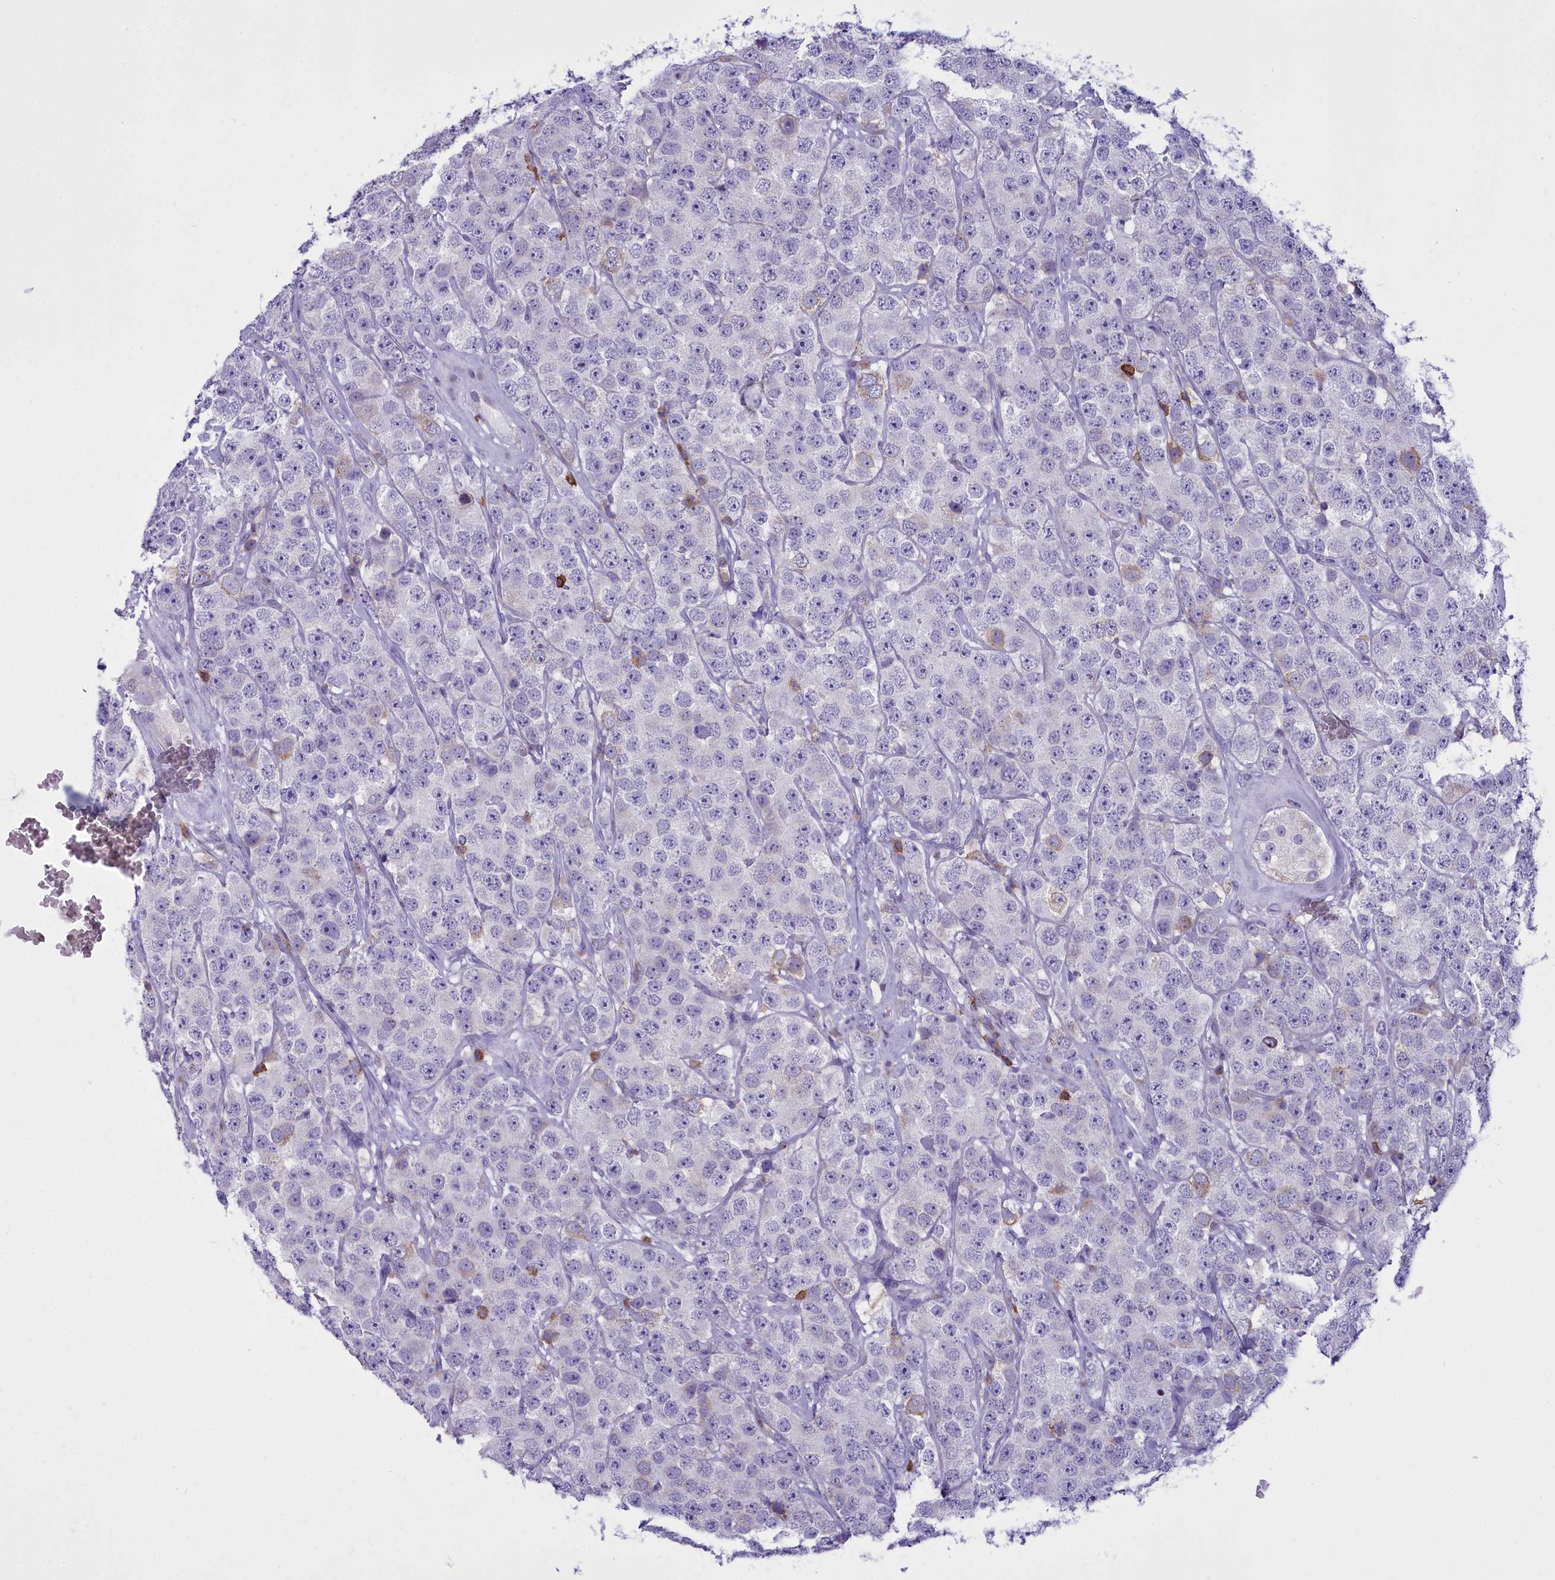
{"staining": {"intensity": "negative", "quantity": "none", "location": "none"}, "tissue": "testis cancer", "cell_type": "Tumor cells", "image_type": "cancer", "snomed": [{"axis": "morphology", "description": "Seminoma, NOS"}, {"axis": "topography", "description": "Testis"}], "caption": "An image of testis cancer stained for a protein displays no brown staining in tumor cells. (DAB immunohistochemistry (IHC) visualized using brightfield microscopy, high magnification).", "gene": "CD5", "patient": {"sex": "male", "age": 28}}